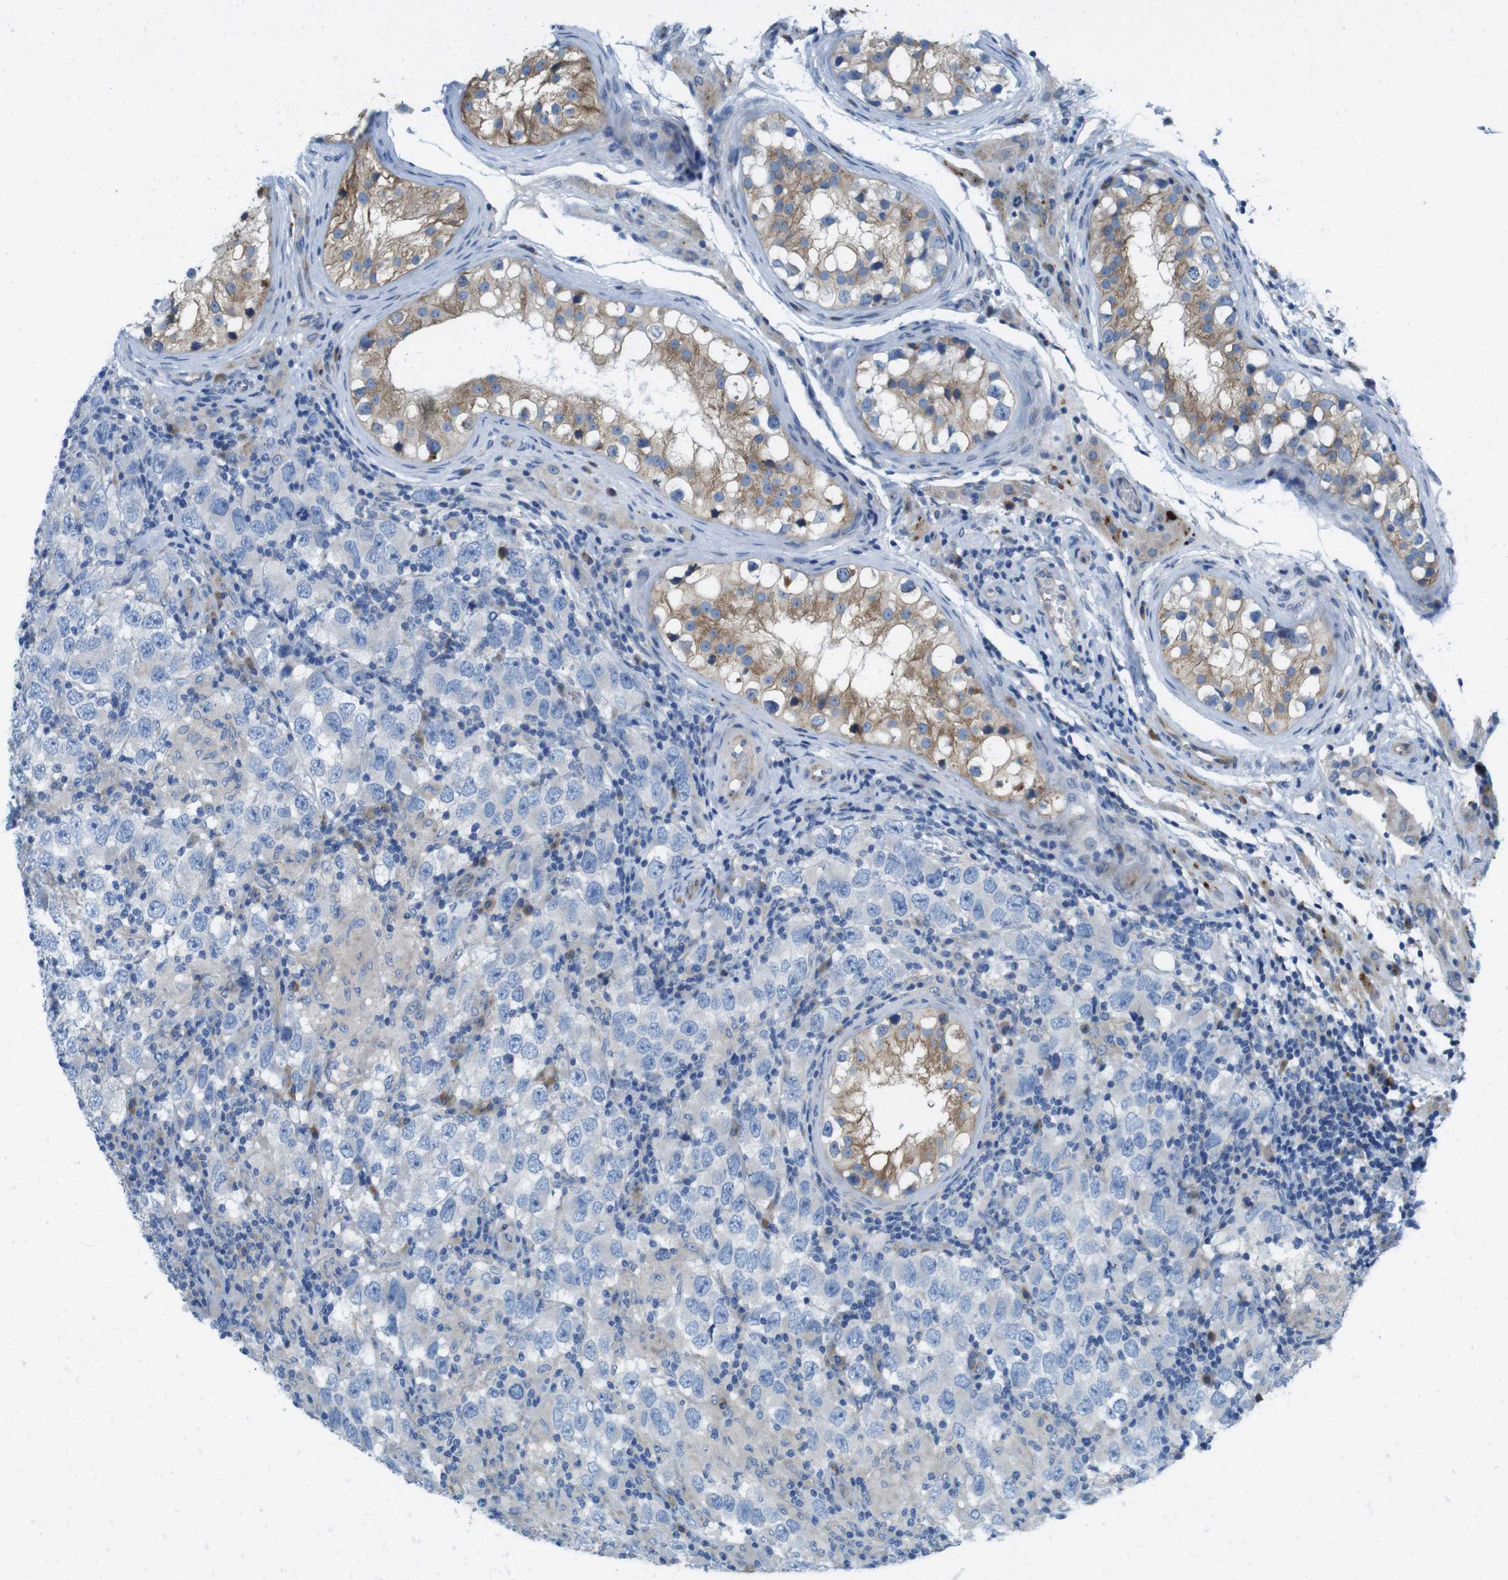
{"staining": {"intensity": "negative", "quantity": "none", "location": "none"}, "tissue": "testis cancer", "cell_type": "Tumor cells", "image_type": "cancer", "snomed": [{"axis": "morphology", "description": "Carcinoma, Embryonal, NOS"}, {"axis": "topography", "description": "Testis"}], "caption": "The photomicrograph demonstrates no staining of tumor cells in testis cancer (embryonal carcinoma). (DAB (3,3'-diaminobenzidine) immunohistochemistry (IHC) with hematoxylin counter stain).", "gene": "TMEM234", "patient": {"sex": "male", "age": 21}}